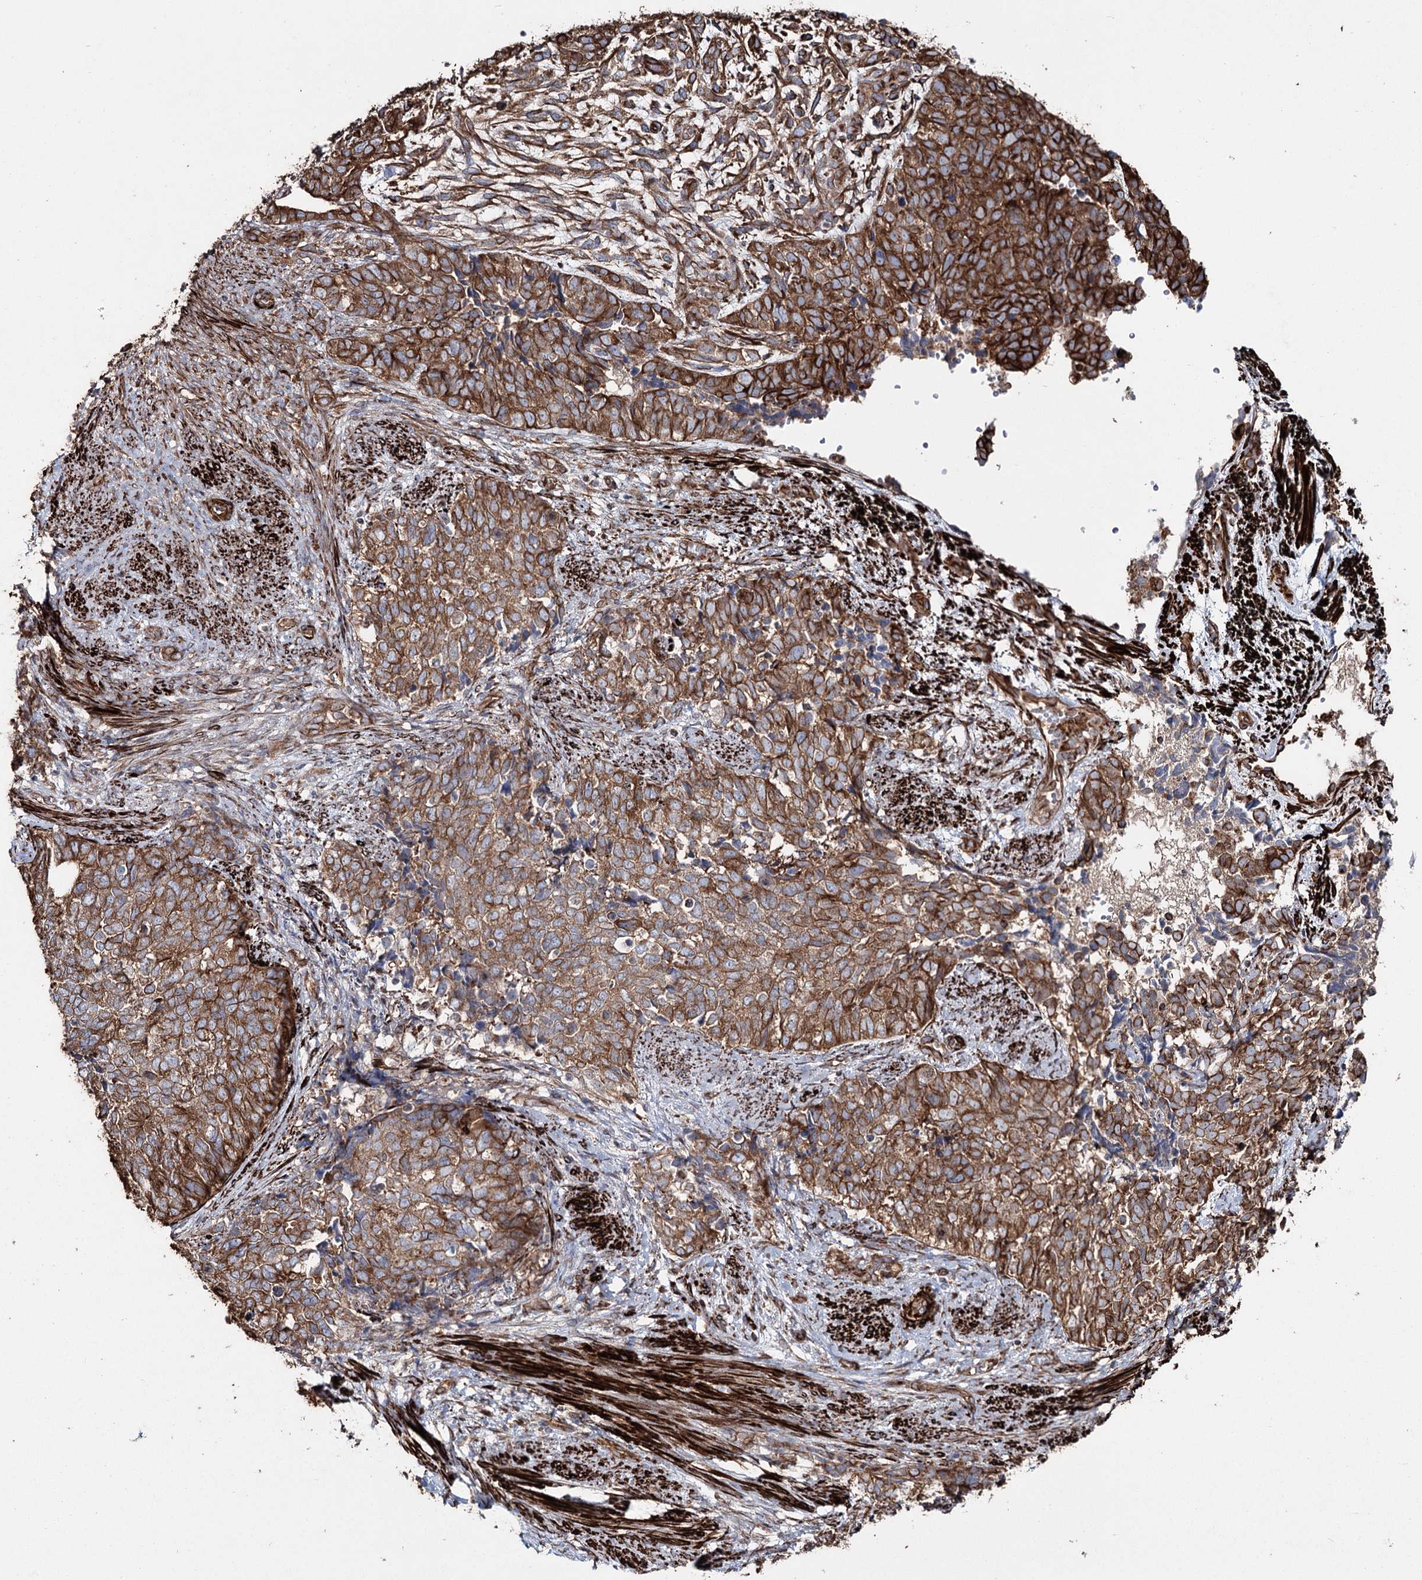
{"staining": {"intensity": "strong", "quantity": ">75%", "location": "cytoplasmic/membranous"}, "tissue": "cervical cancer", "cell_type": "Tumor cells", "image_type": "cancer", "snomed": [{"axis": "morphology", "description": "Squamous cell carcinoma, NOS"}, {"axis": "topography", "description": "Cervix"}], "caption": "Strong cytoplasmic/membranous protein expression is present in about >75% of tumor cells in squamous cell carcinoma (cervical).", "gene": "SUMF1", "patient": {"sex": "female", "age": 63}}